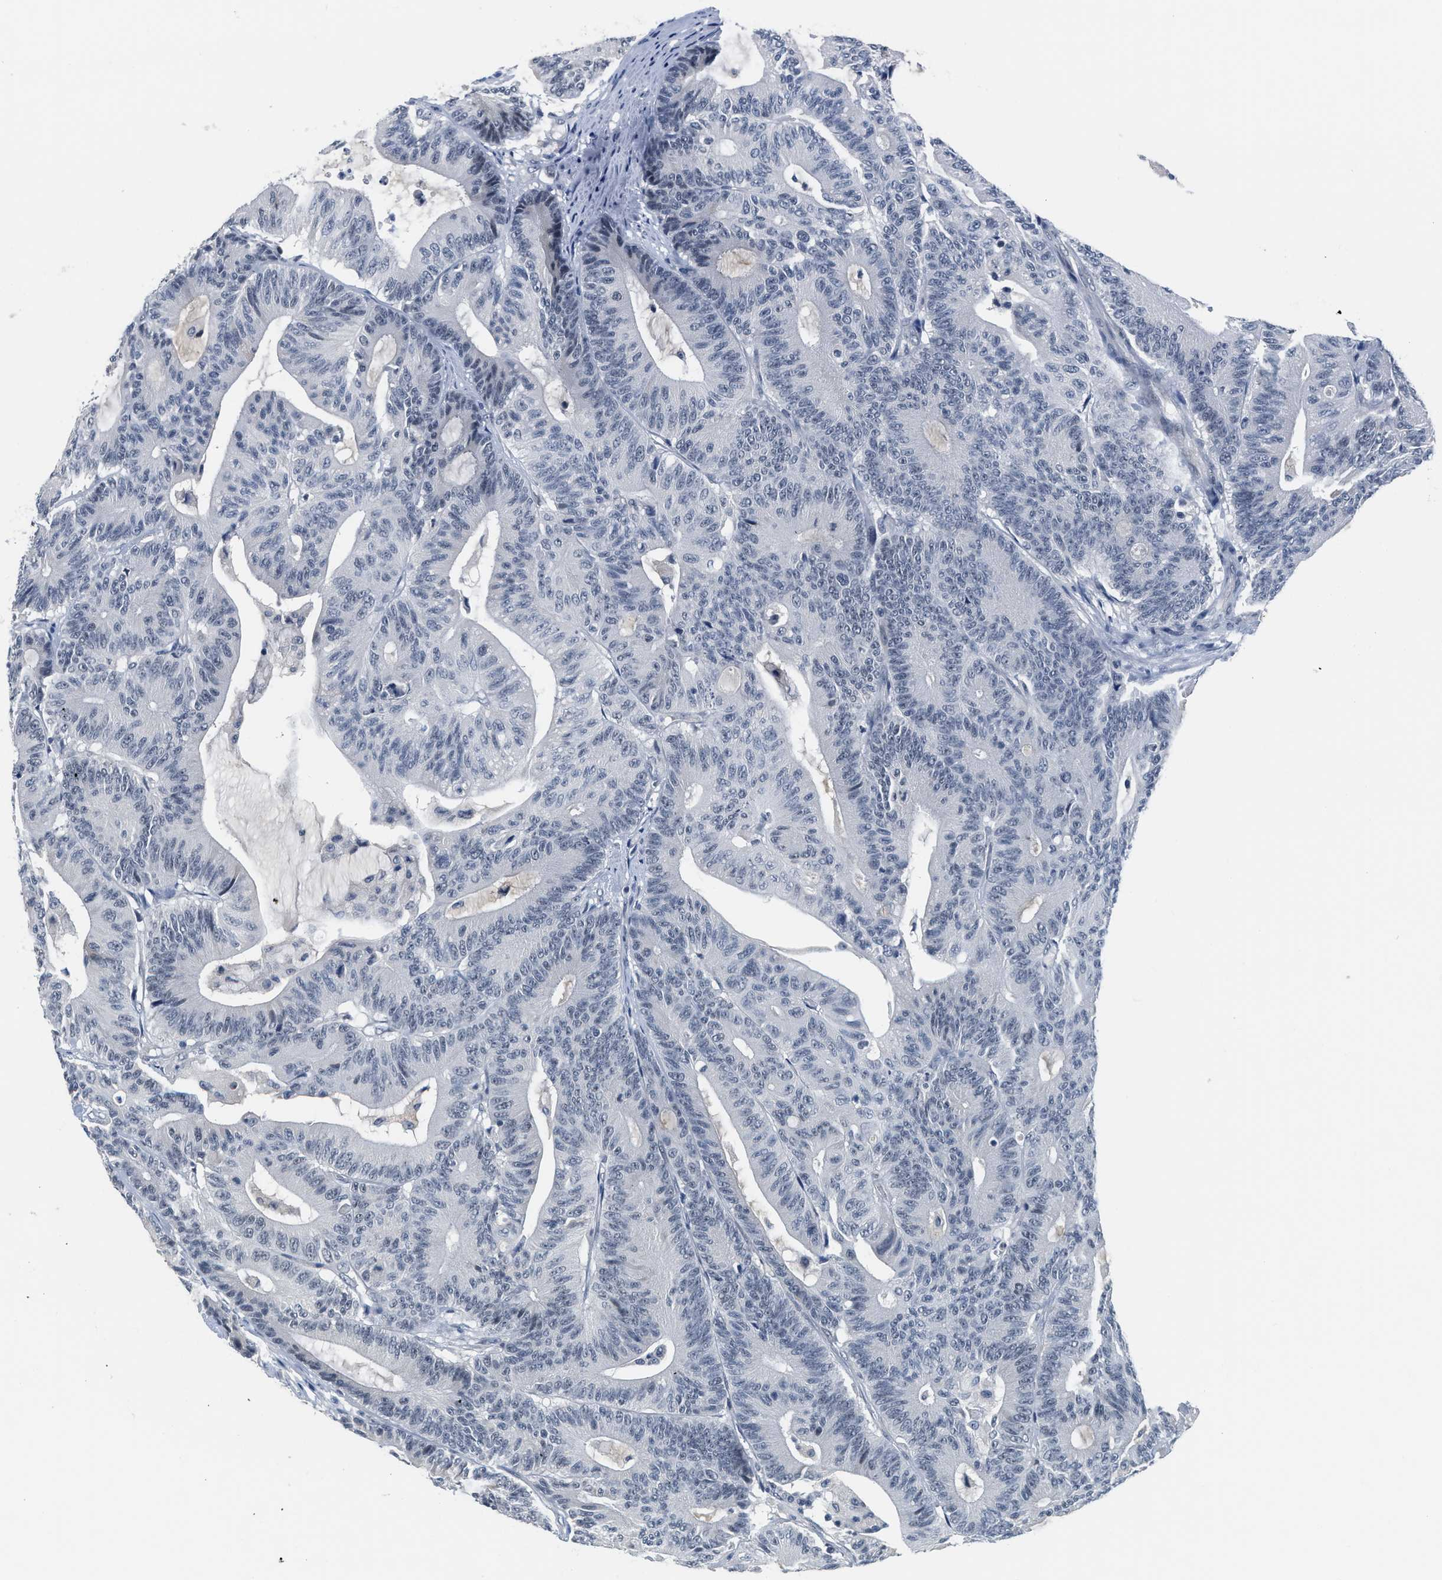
{"staining": {"intensity": "negative", "quantity": "none", "location": "none"}, "tissue": "colorectal cancer", "cell_type": "Tumor cells", "image_type": "cancer", "snomed": [{"axis": "morphology", "description": "Adenocarcinoma, NOS"}, {"axis": "topography", "description": "Colon"}], "caption": "Tumor cells show no significant positivity in colorectal cancer (adenocarcinoma).", "gene": "MZF1", "patient": {"sex": "female", "age": 84}}